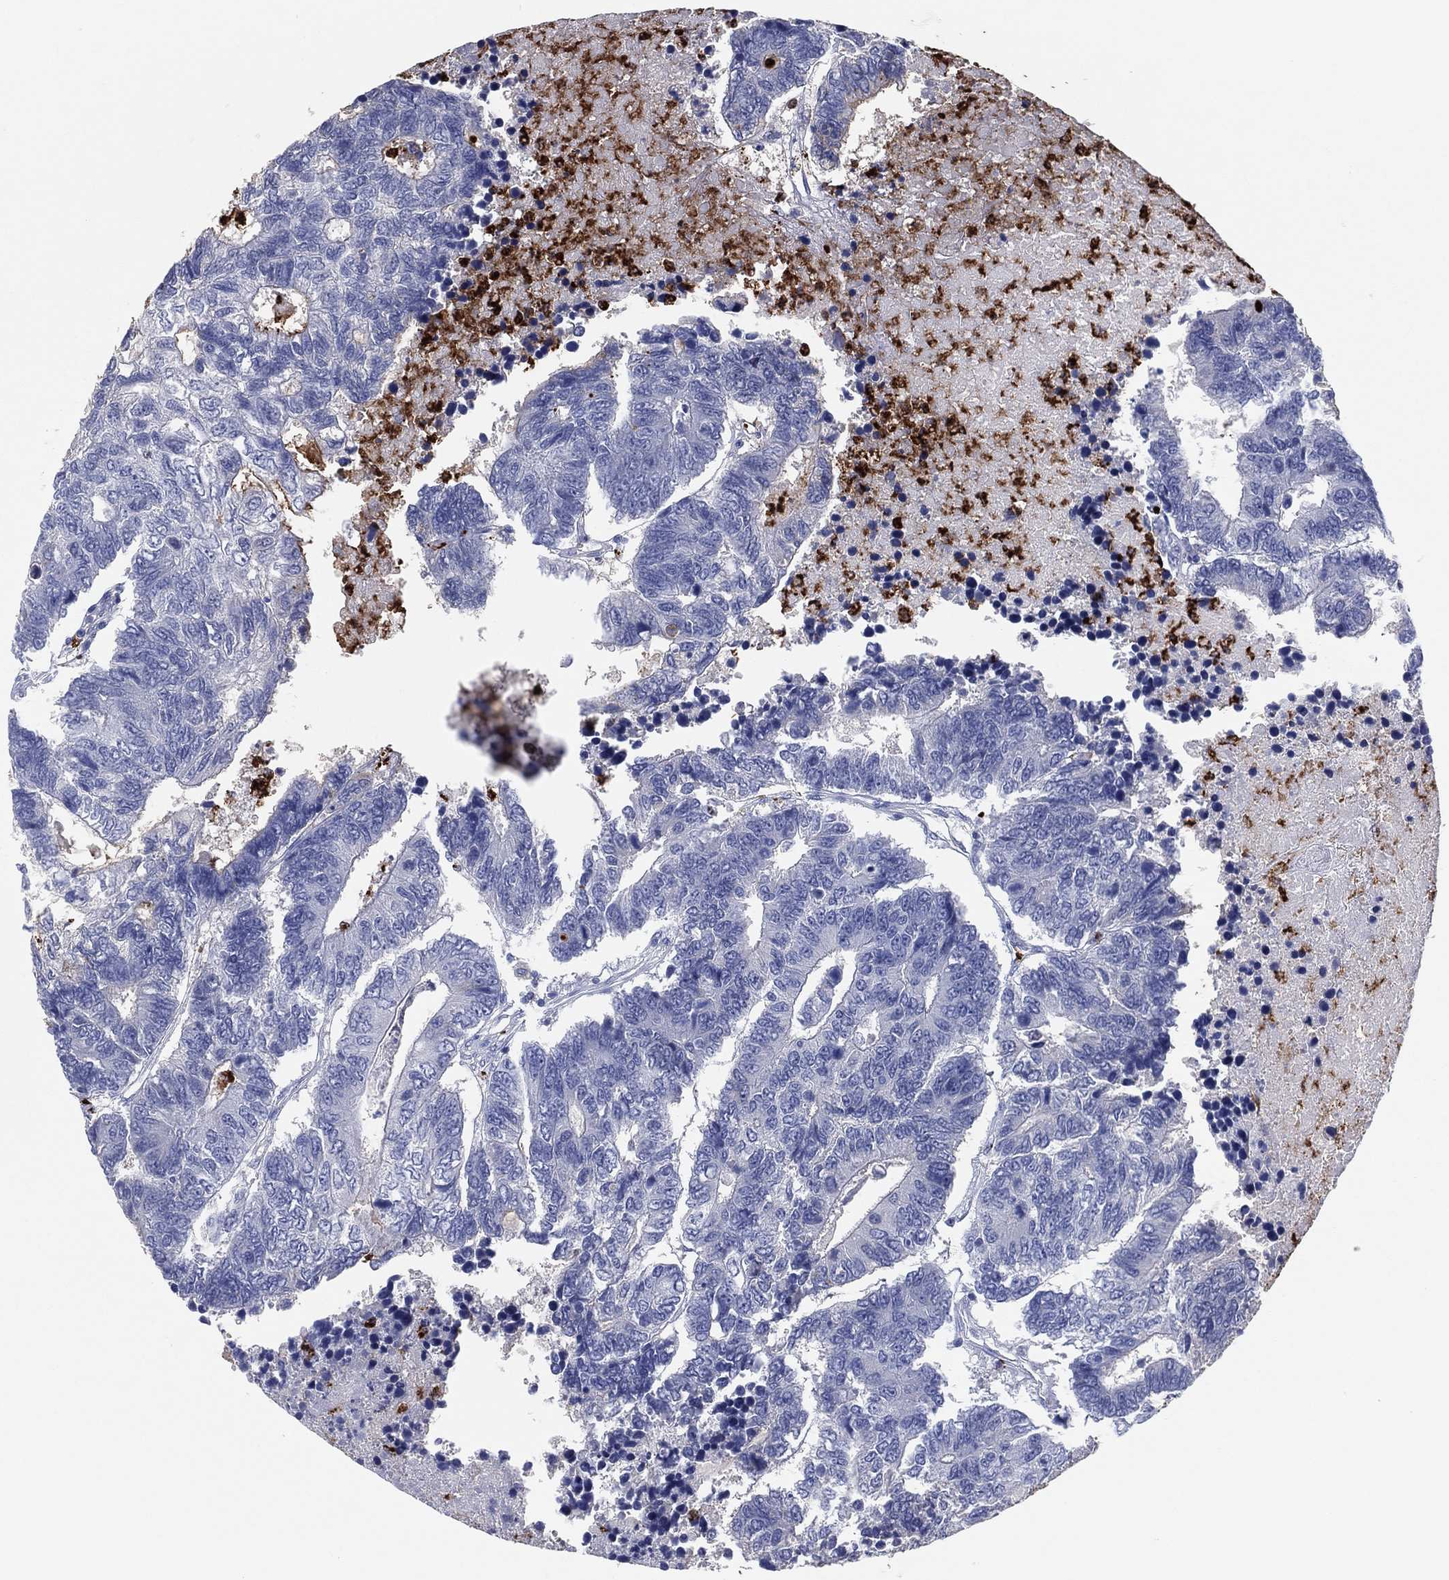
{"staining": {"intensity": "negative", "quantity": "none", "location": "none"}, "tissue": "colorectal cancer", "cell_type": "Tumor cells", "image_type": "cancer", "snomed": [{"axis": "morphology", "description": "Adenocarcinoma, NOS"}, {"axis": "topography", "description": "Colon"}], "caption": "Tumor cells show no significant protein positivity in colorectal cancer (adenocarcinoma). The staining was performed using DAB (3,3'-diaminobenzidine) to visualize the protein expression in brown, while the nuclei were stained in blue with hematoxylin (Magnification: 20x).", "gene": "PLAC8", "patient": {"sex": "female", "age": 48}}